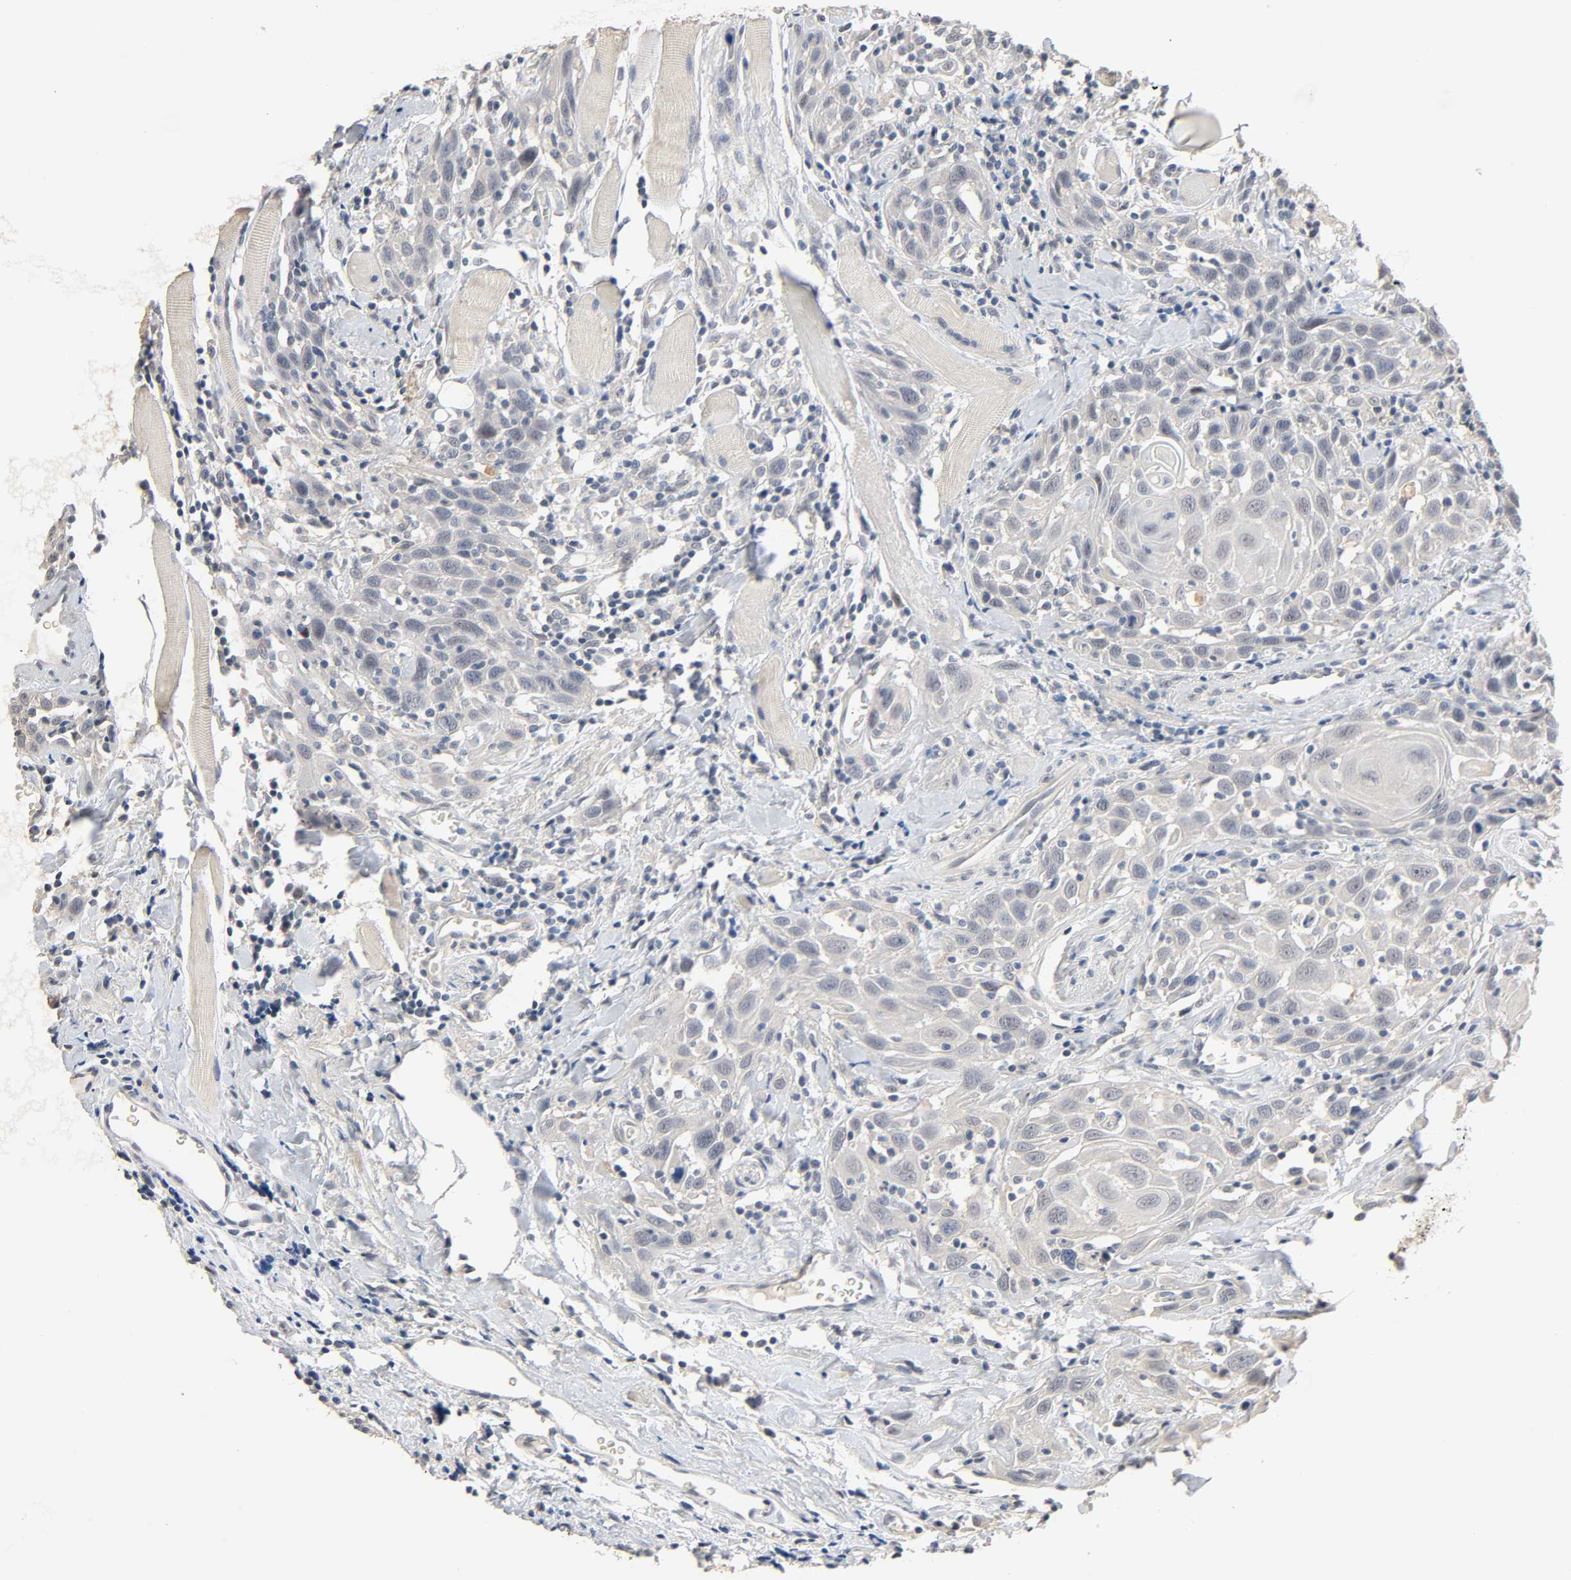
{"staining": {"intensity": "negative", "quantity": "none", "location": "none"}, "tissue": "head and neck cancer", "cell_type": "Tumor cells", "image_type": "cancer", "snomed": [{"axis": "morphology", "description": "Squamous cell carcinoma, NOS"}, {"axis": "topography", "description": "Oral tissue"}, {"axis": "topography", "description": "Head-Neck"}], "caption": "Immunohistochemistry (IHC) of human head and neck cancer (squamous cell carcinoma) demonstrates no staining in tumor cells.", "gene": "MAGEA8", "patient": {"sex": "female", "age": 50}}